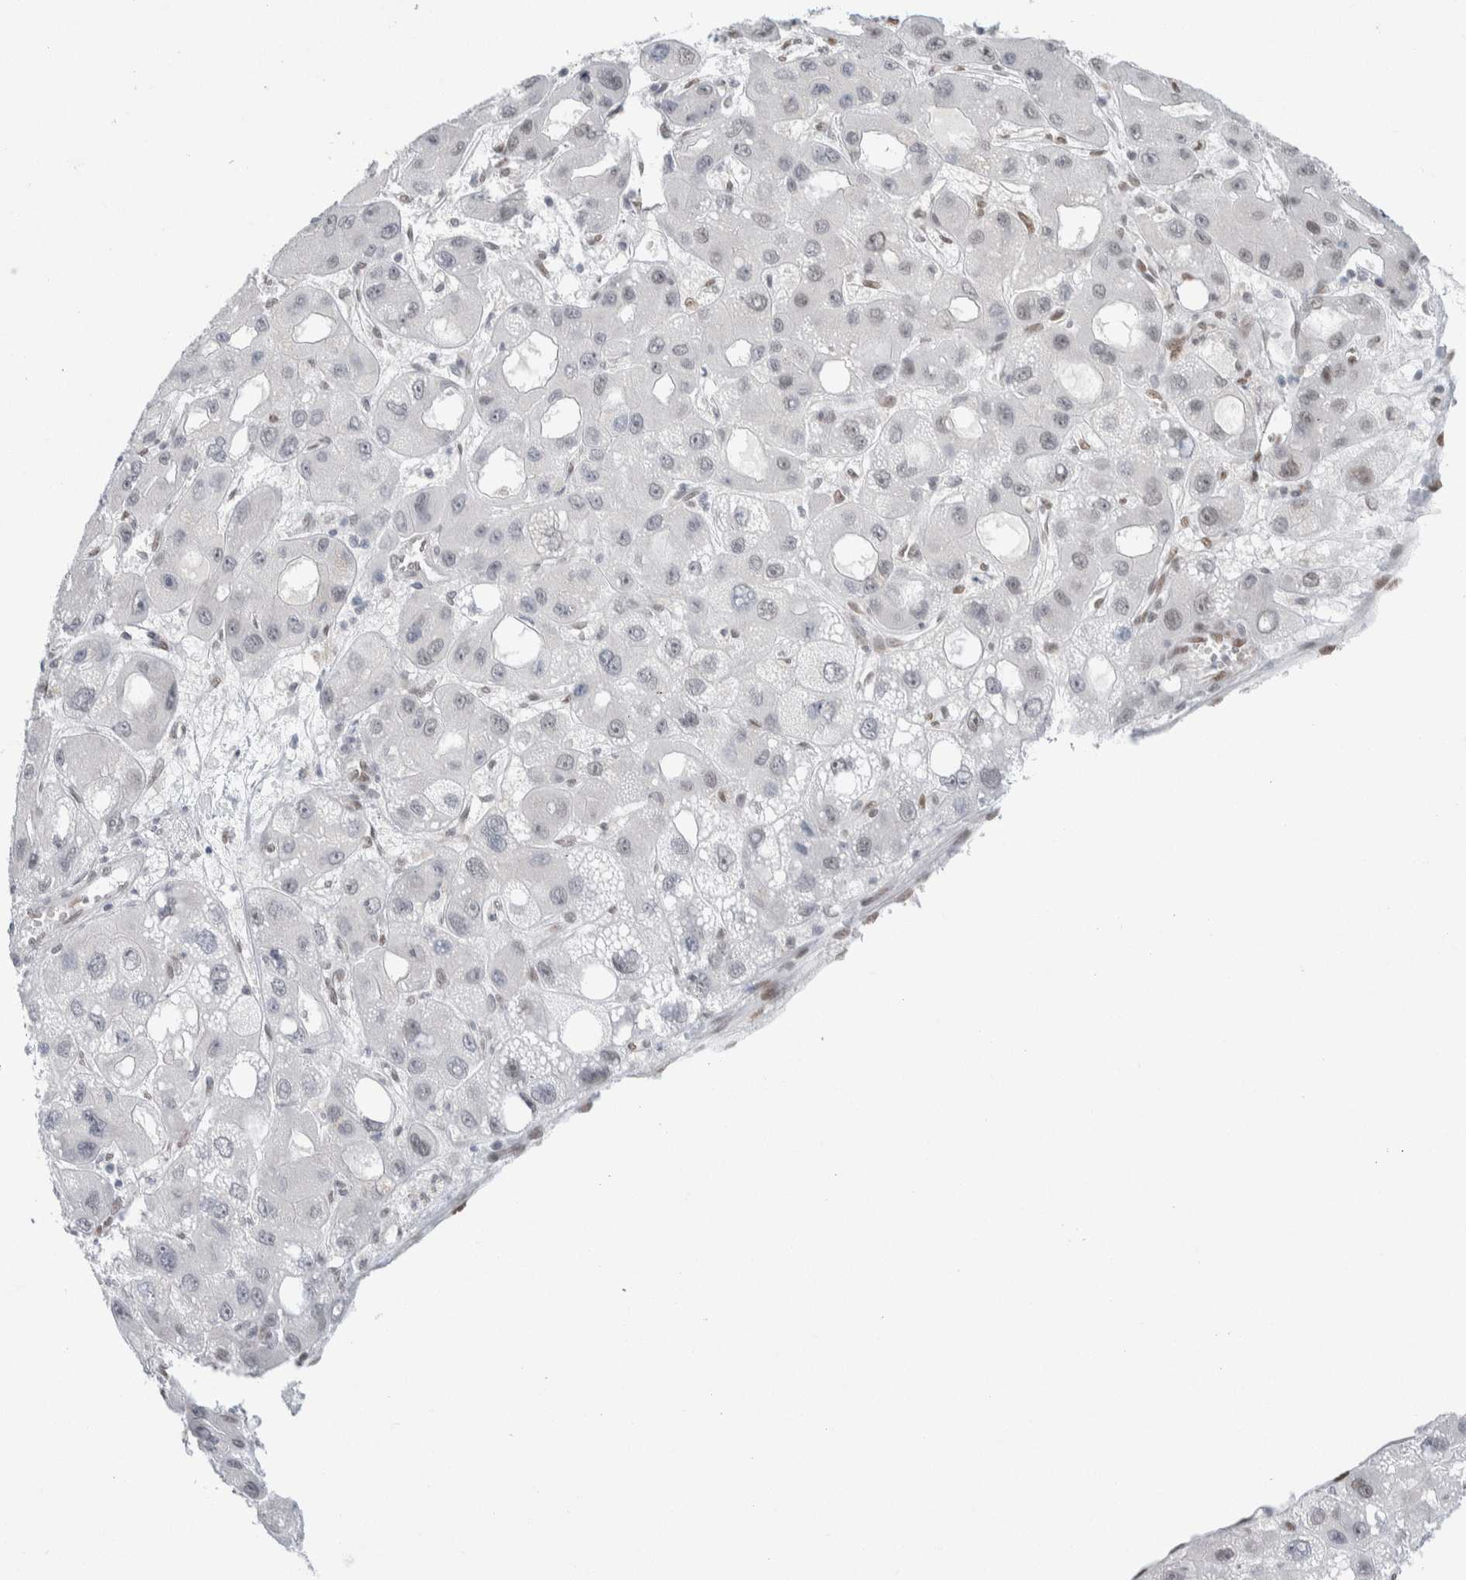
{"staining": {"intensity": "negative", "quantity": "none", "location": "none"}, "tissue": "liver cancer", "cell_type": "Tumor cells", "image_type": "cancer", "snomed": [{"axis": "morphology", "description": "Carcinoma, Hepatocellular, NOS"}, {"axis": "topography", "description": "Liver"}], "caption": "This is a micrograph of immunohistochemistry (IHC) staining of liver cancer, which shows no staining in tumor cells.", "gene": "PRMT1", "patient": {"sex": "male", "age": 55}}